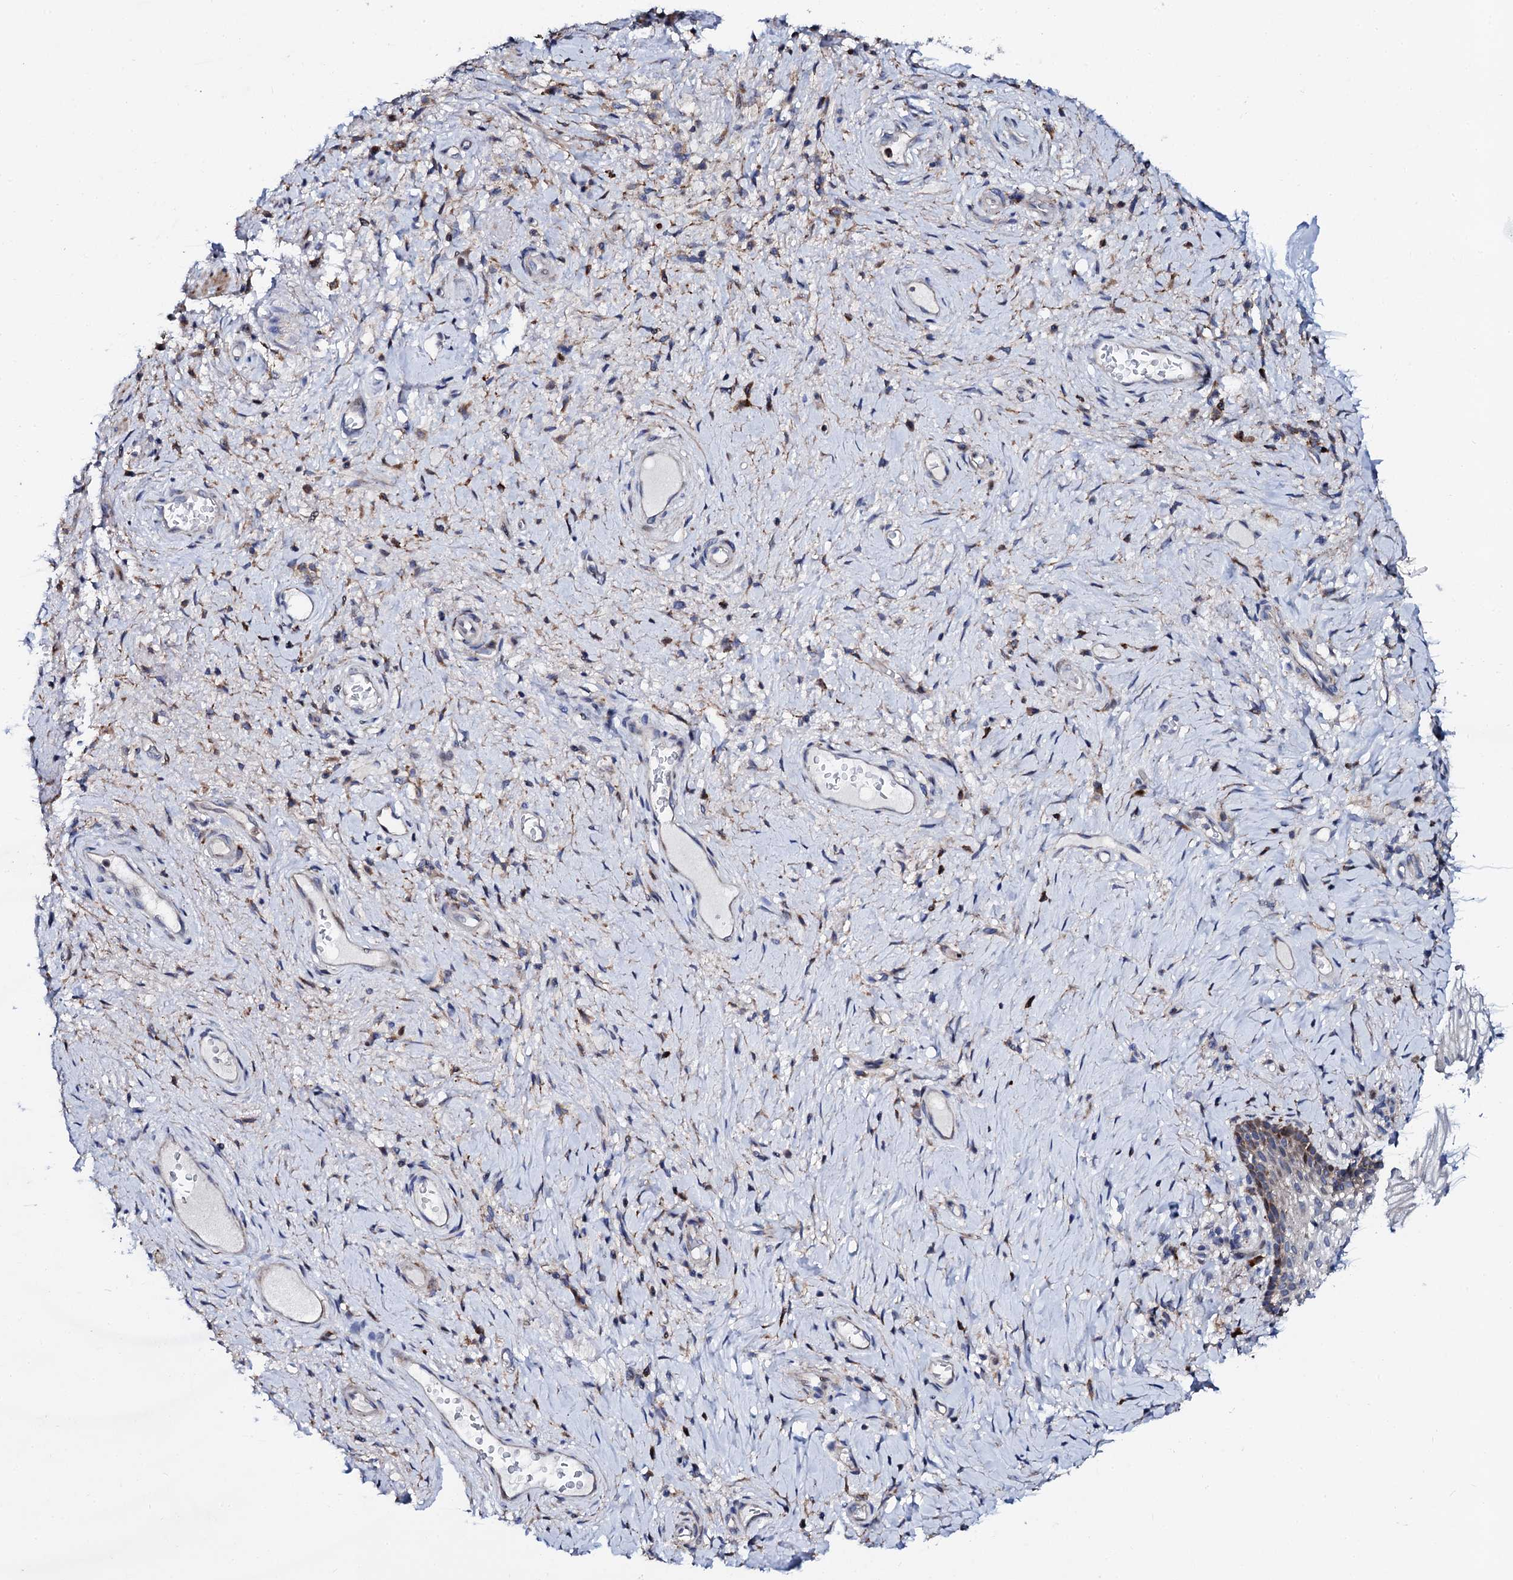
{"staining": {"intensity": "moderate", "quantity": "25%-75%", "location": "cytoplasmic/membranous"}, "tissue": "vagina", "cell_type": "Squamous epithelial cells", "image_type": "normal", "snomed": [{"axis": "morphology", "description": "Normal tissue, NOS"}, {"axis": "topography", "description": "Vagina"}], "caption": "Human vagina stained for a protein (brown) exhibits moderate cytoplasmic/membranous positive positivity in about 25%-75% of squamous epithelial cells.", "gene": "TCIRG1", "patient": {"sex": "female", "age": 60}}